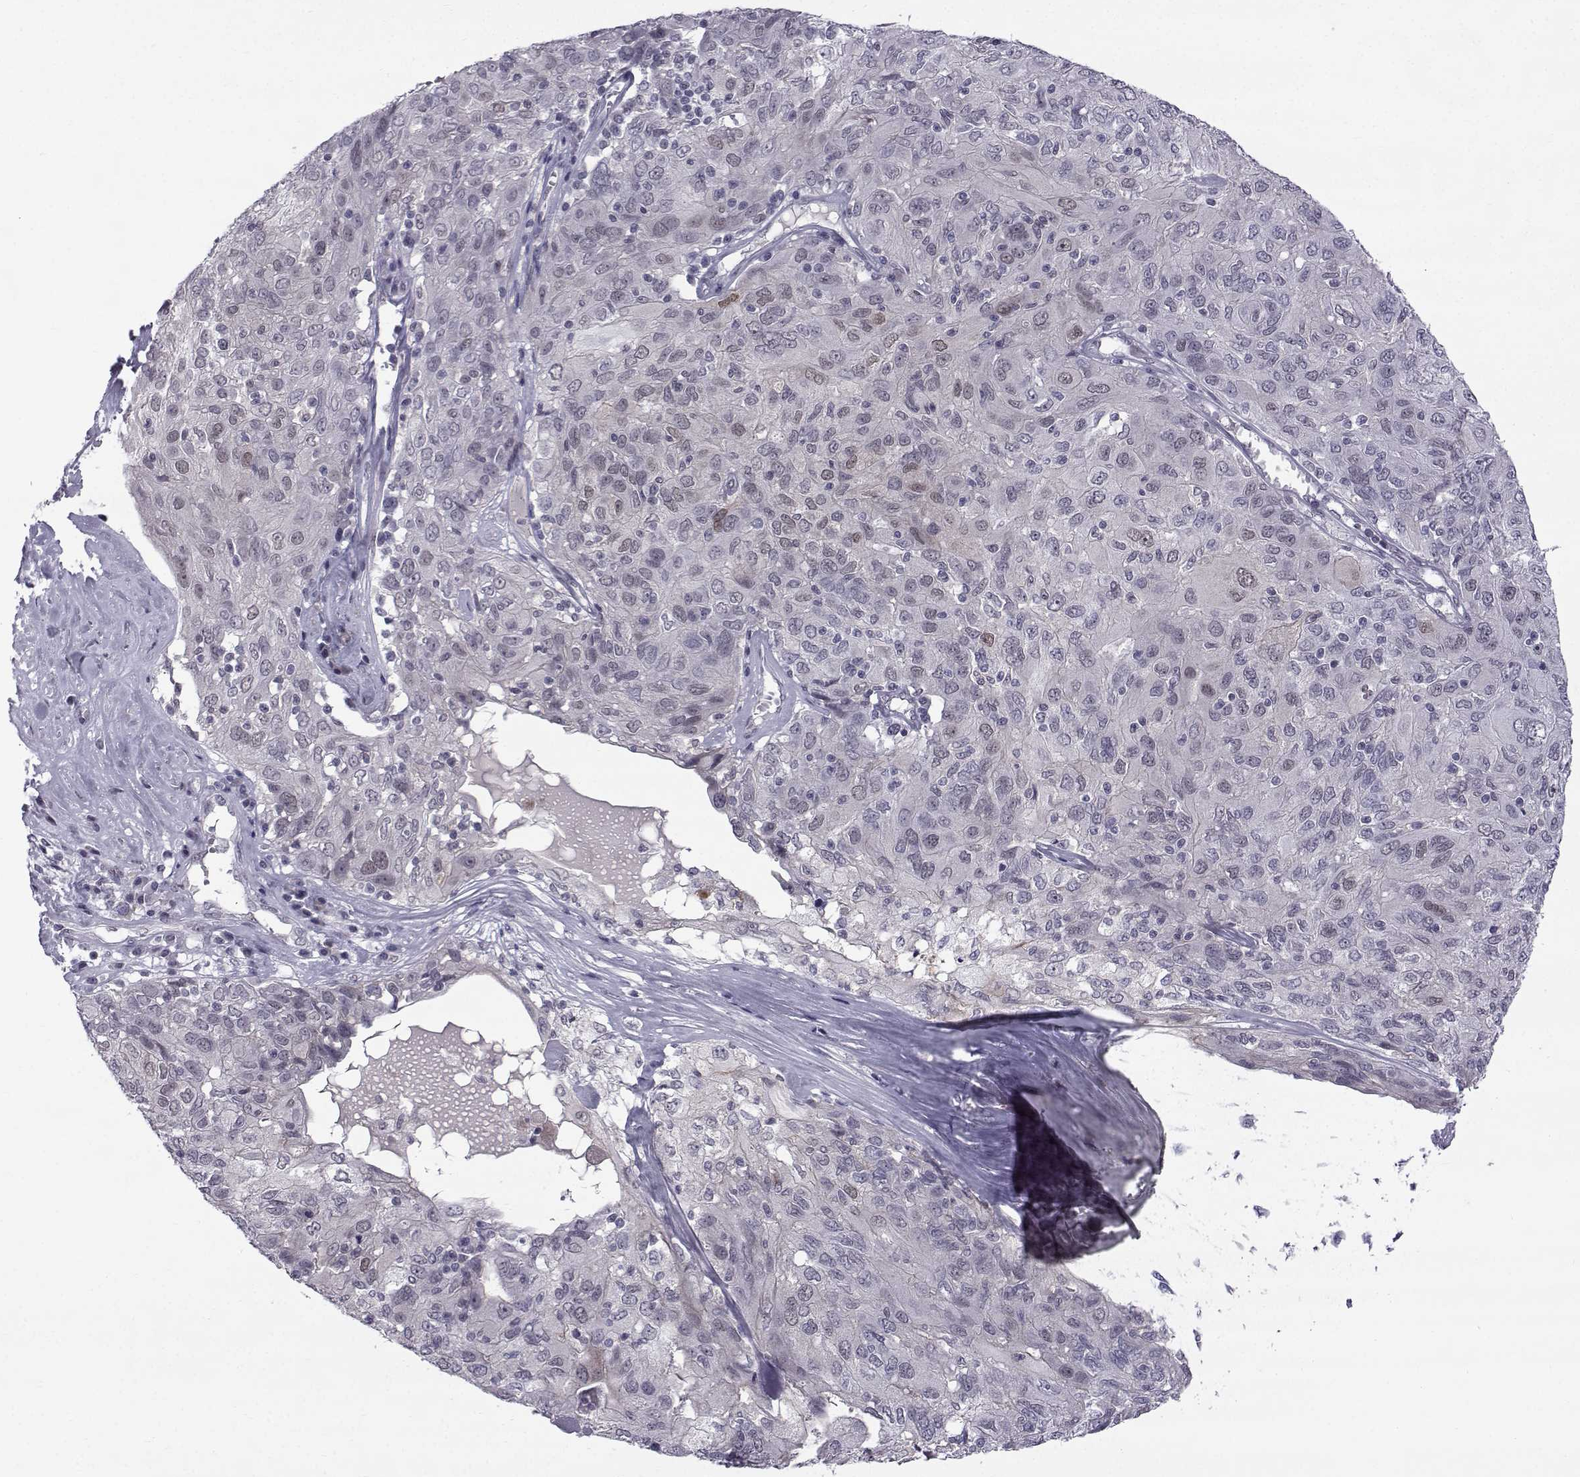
{"staining": {"intensity": "moderate", "quantity": "<25%", "location": "nuclear"}, "tissue": "ovarian cancer", "cell_type": "Tumor cells", "image_type": "cancer", "snomed": [{"axis": "morphology", "description": "Carcinoma, endometroid"}, {"axis": "topography", "description": "Ovary"}], "caption": "A brown stain labels moderate nuclear staining of a protein in human ovarian cancer (endometroid carcinoma) tumor cells.", "gene": "RBM24", "patient": {"sex": "female", "age": 50}}